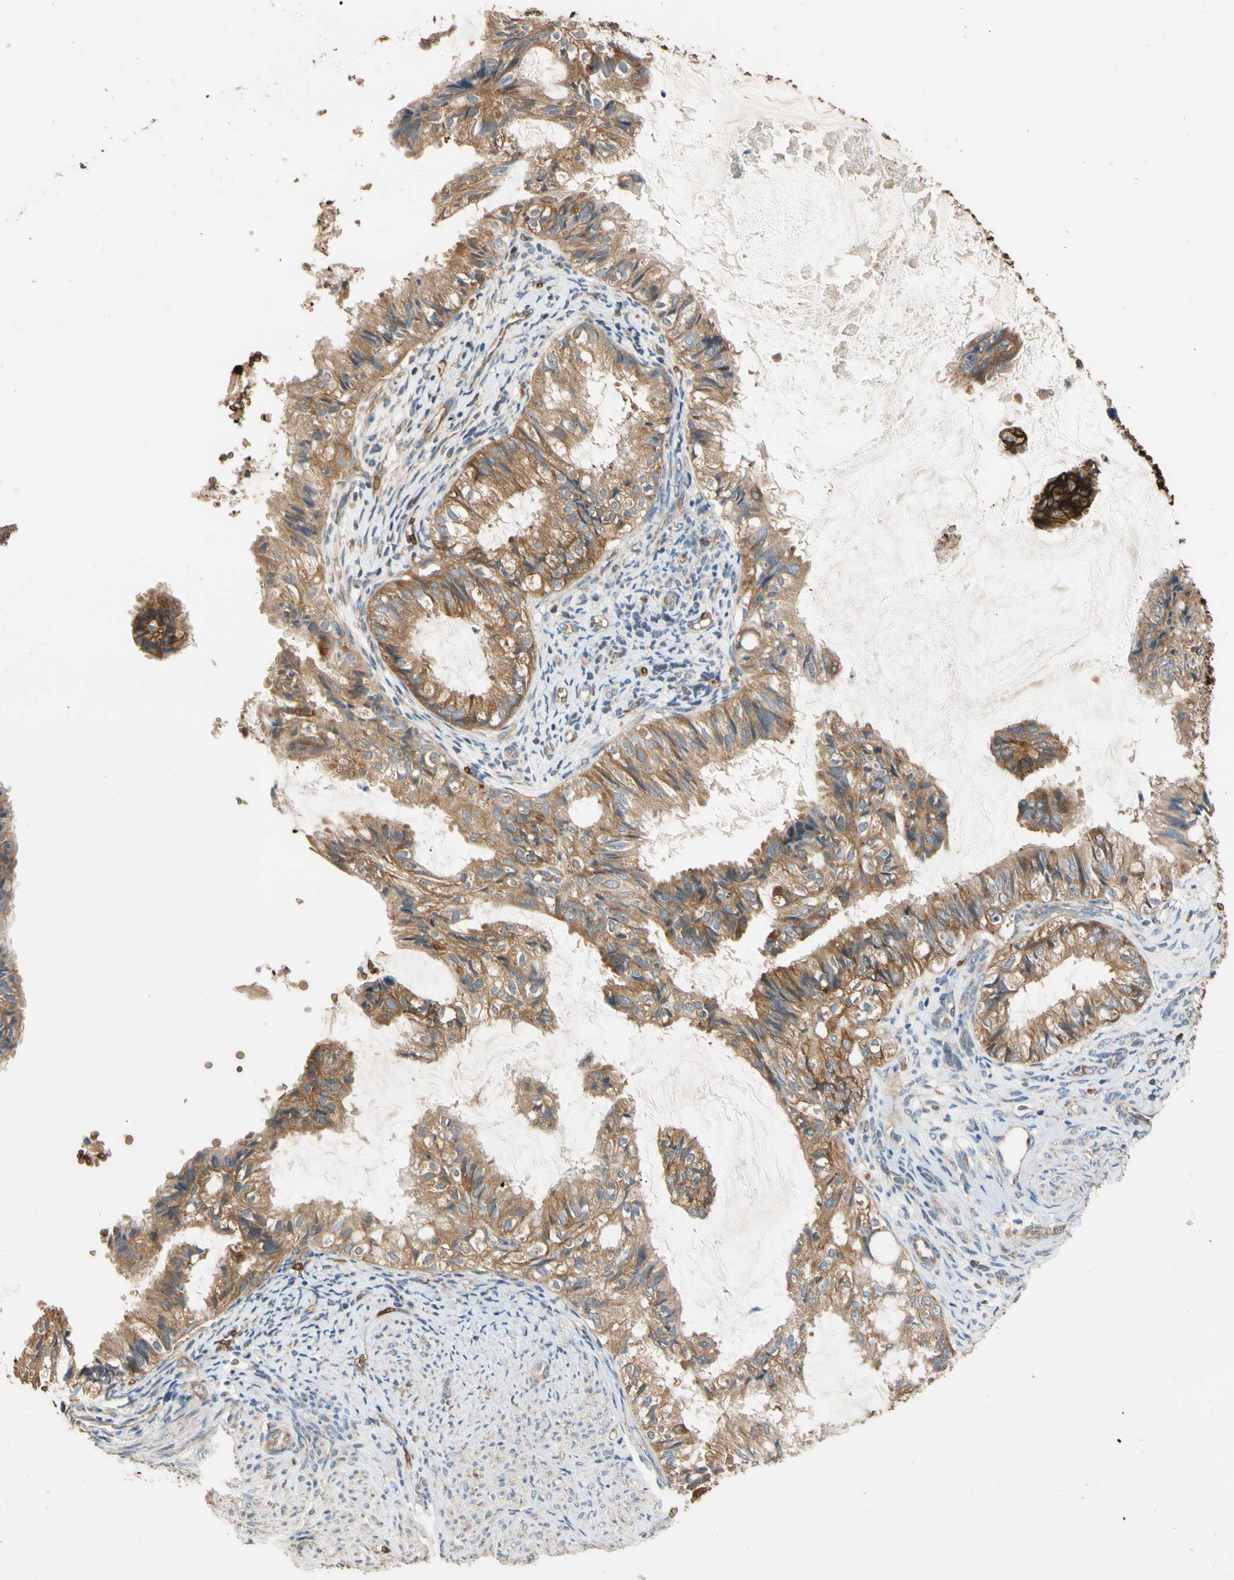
{"staining": {"intensity": "moderate", "quantity": ">75%", "location": "cytoplasmic/membranous"}, "tissue": "cervical cancer", "cell_type": "Tumor cells", "image_type": "cancer", "snomed": [{"axis": "morphology", "description": "Normal tissue, NOS"}, {"axis": "morphology", "description": "Adenocarcinoma, NOS"}, {"axis": "topography", "description": "Cervix"}, {"axis": "topography", "description": "Endometrium"}], "caption": "Immunohistochemistry (IHC) image of adenocarcinoma (cervical) stained for a protein (brown), which shows medium levels of moderate cytoplasmic/membranous expression in approximately >75% of tumor cells.", "gene": "RIOK2", "patient": {"sex": "female", "age": 86}}